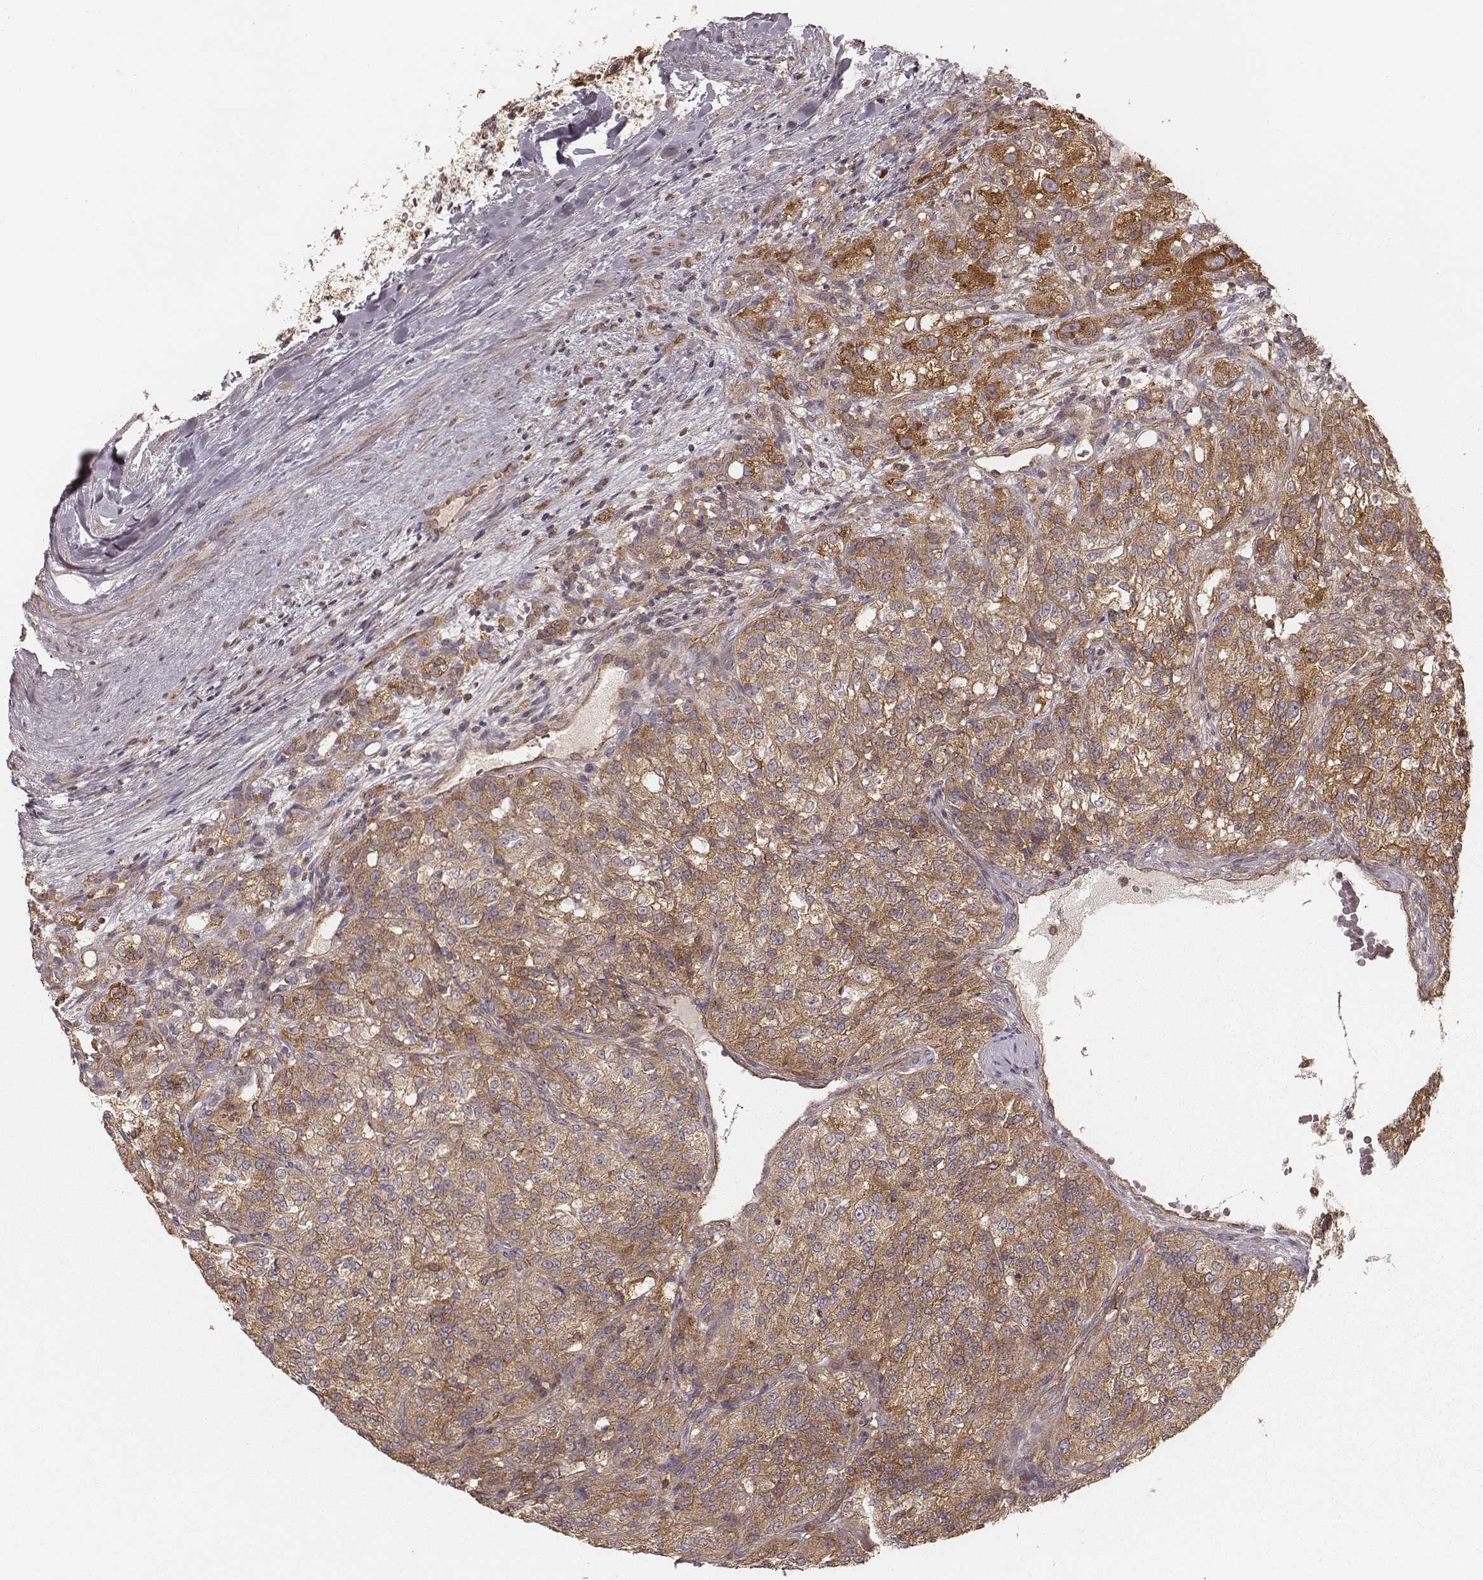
{"staining": {"intensity": "moderate", "quantity": ">75%", "location": "cytoplasmic/membranous"}, "tissue": "renal cancer", "cell_type": "Tumor cells", "image_type": "cancer", "snomed": [{"axis": "morphology", "description": "Adenocarcinoma, NOS"}, {"axis": "topography", "description": "Kidney"}], "caption": "Protein expression analysis of human adenocarcinoma (renal) reveals moderate cytoplasmic/membranous expression in about >75% of tumor cells.", "gene": "CARS1", "patient": {"sex": "female", "age": 63}}